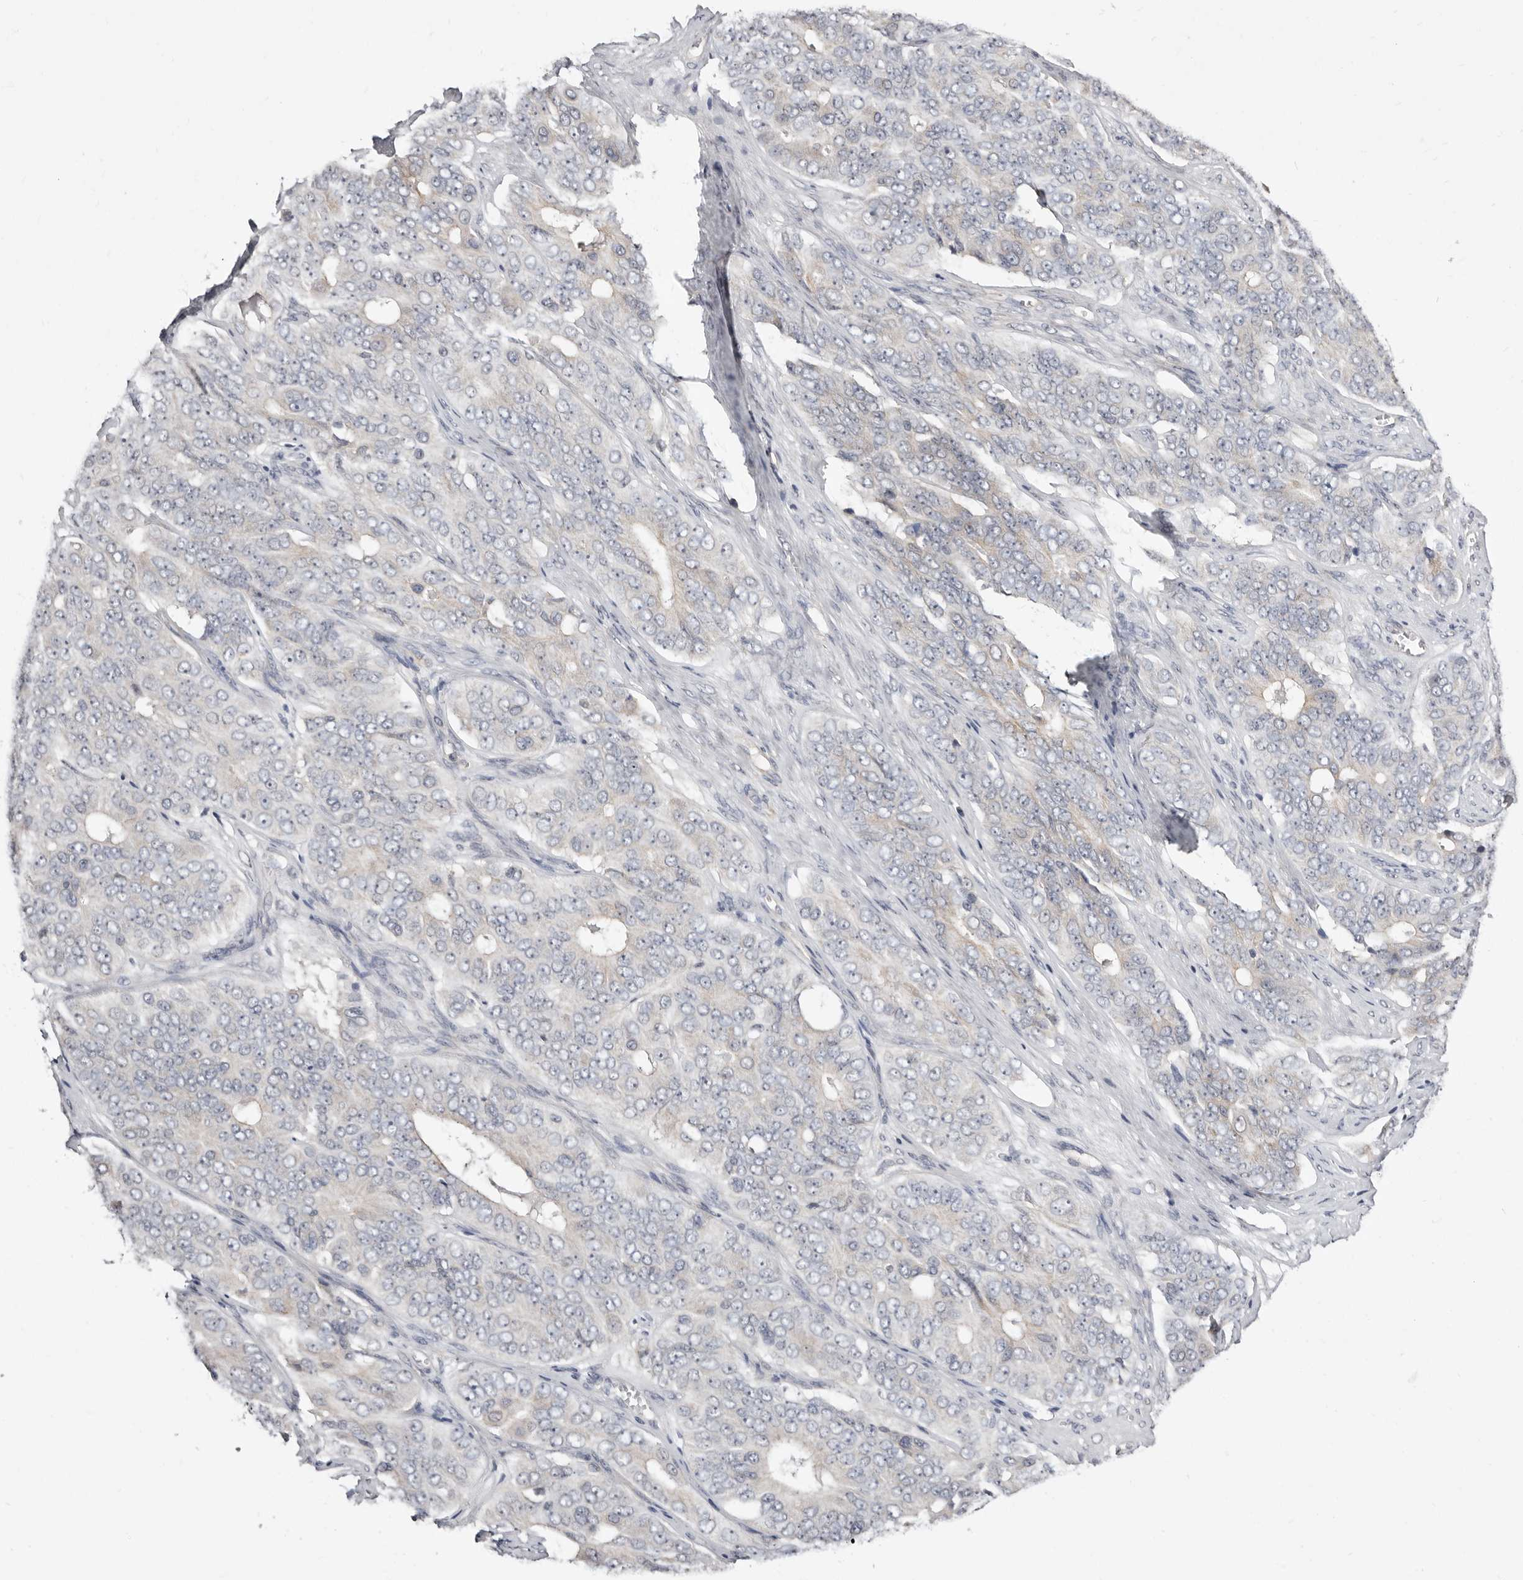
{"staining": {"intensity": "negative", "quantity": "none", "location": "none"}, "tissue": "ovarian cancer", "cell_type": "Tumor cells", "image_type": "cancer", "snomed": [{"axis": "morphology", "description": "Carcinoma, endometroid"}, {"axis": "topography", "description": "Ovary"}], "caption": "DAB (3,3'-diaminobenzidine) immunohistochemical staining of ovarian cancer (endometroid carcinoma) displays no significant expression in tumor cells. (Stains: DAB immunohistochemistry with hematoxylin counter stain, Microscopy: brightfield microscopy at high magnification).", "gene": "KLHL4", "patient": {"sex": "female", "age": 51}}